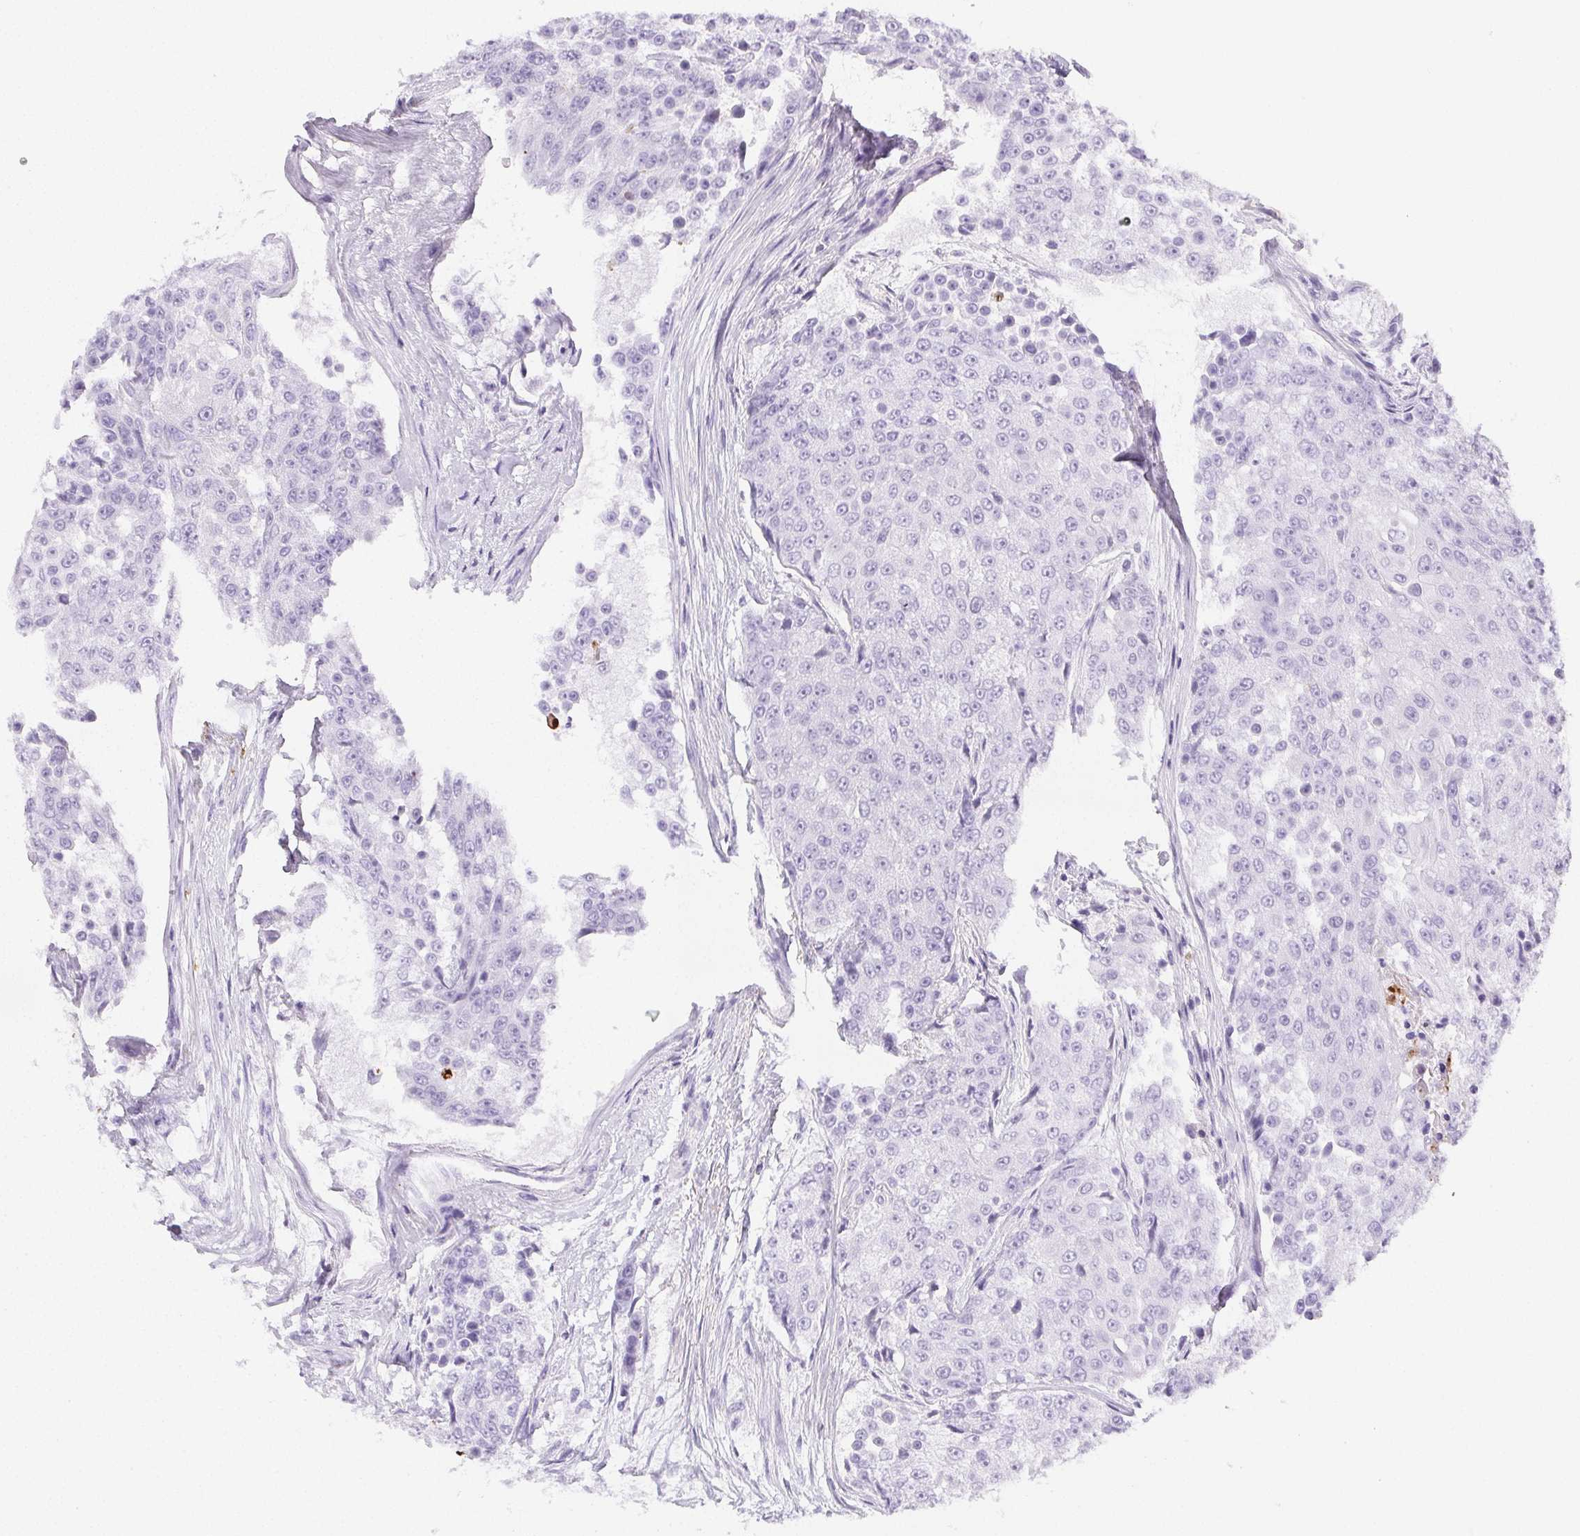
{"staining": {"intensity": "negative", "quantity": "none", "location": "none"}, "tissue": "urothelial cancer", "cell_type": "Tumor cells", "image_type": "cancer", "snomed": [{"axis": "morphology", "description": "Urothelial carcinoma, High grade"}, {"axis": "topography", "description": "Urinary bladder"}], "caption": "IHC photomicrograph of neoplastic tissue: urothelial cancer stained with DAB (3,3'-diaminobenzidine) displays no significant protein staining in tumor cells.", "gene": "VTN", "patient": {"sex": "female", "age": 63}}